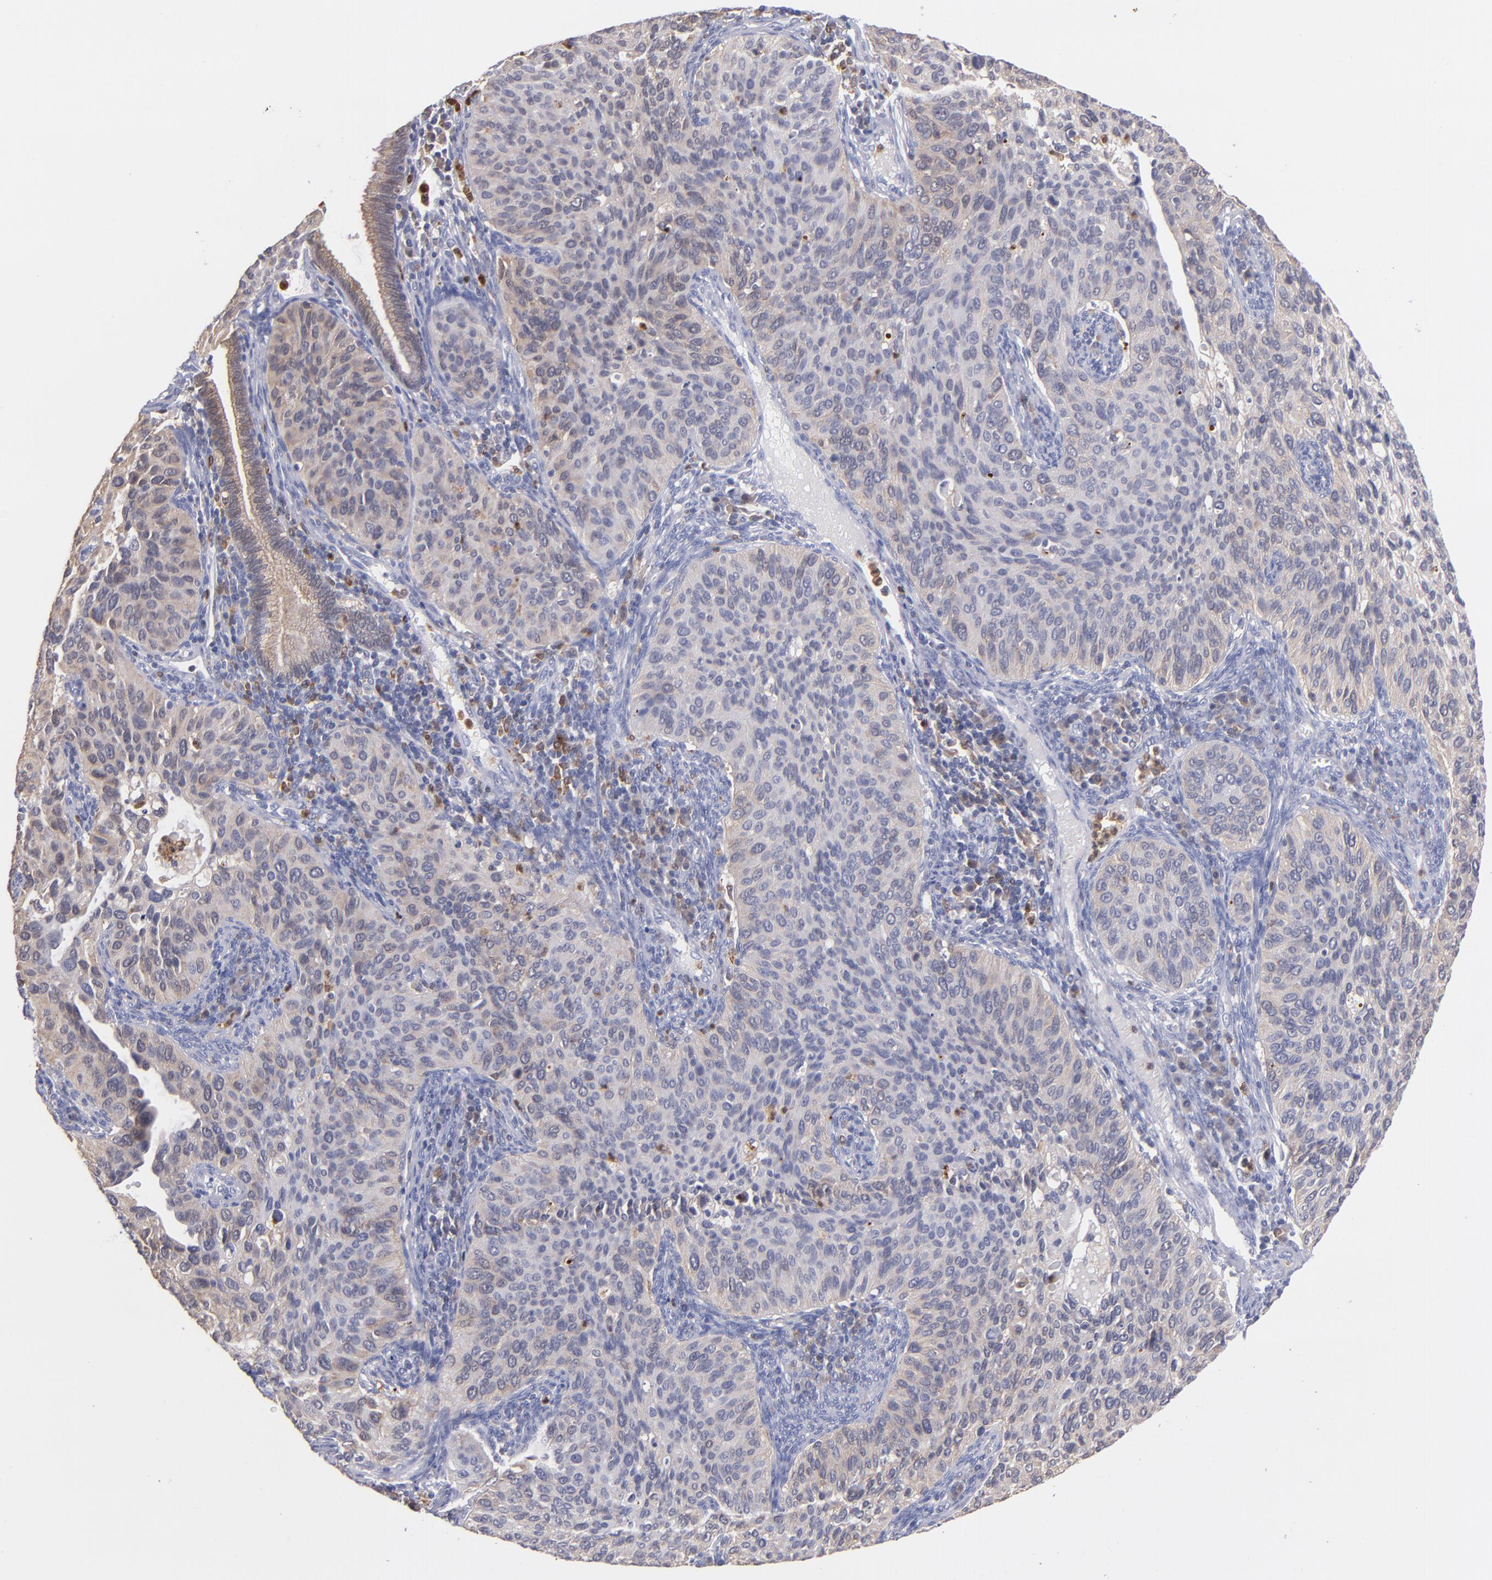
{"staining": {"intensity": "weak", "quantity": "<25%", "location": "cytoplasmic/membranous"}, "tissue": "cervical cancer", "cell_type": "Tumor cells", "image_type": "cancer", "snomed": [{"axis": "morphology", "description": "Adenocarcinoma, NOS"}, {"axis": "topography", "description": "Cervix"}], "caption": "This photomicrograph is of adenocarcinoma (cervical) stained with IHC to label a protein in brown with the nuclei are counter-stained blue. There is no expression in tumor cells. Nuclei are stained in blue.", "gene": "PRKCD", "patient": {"sex": "female", "age": 29}}